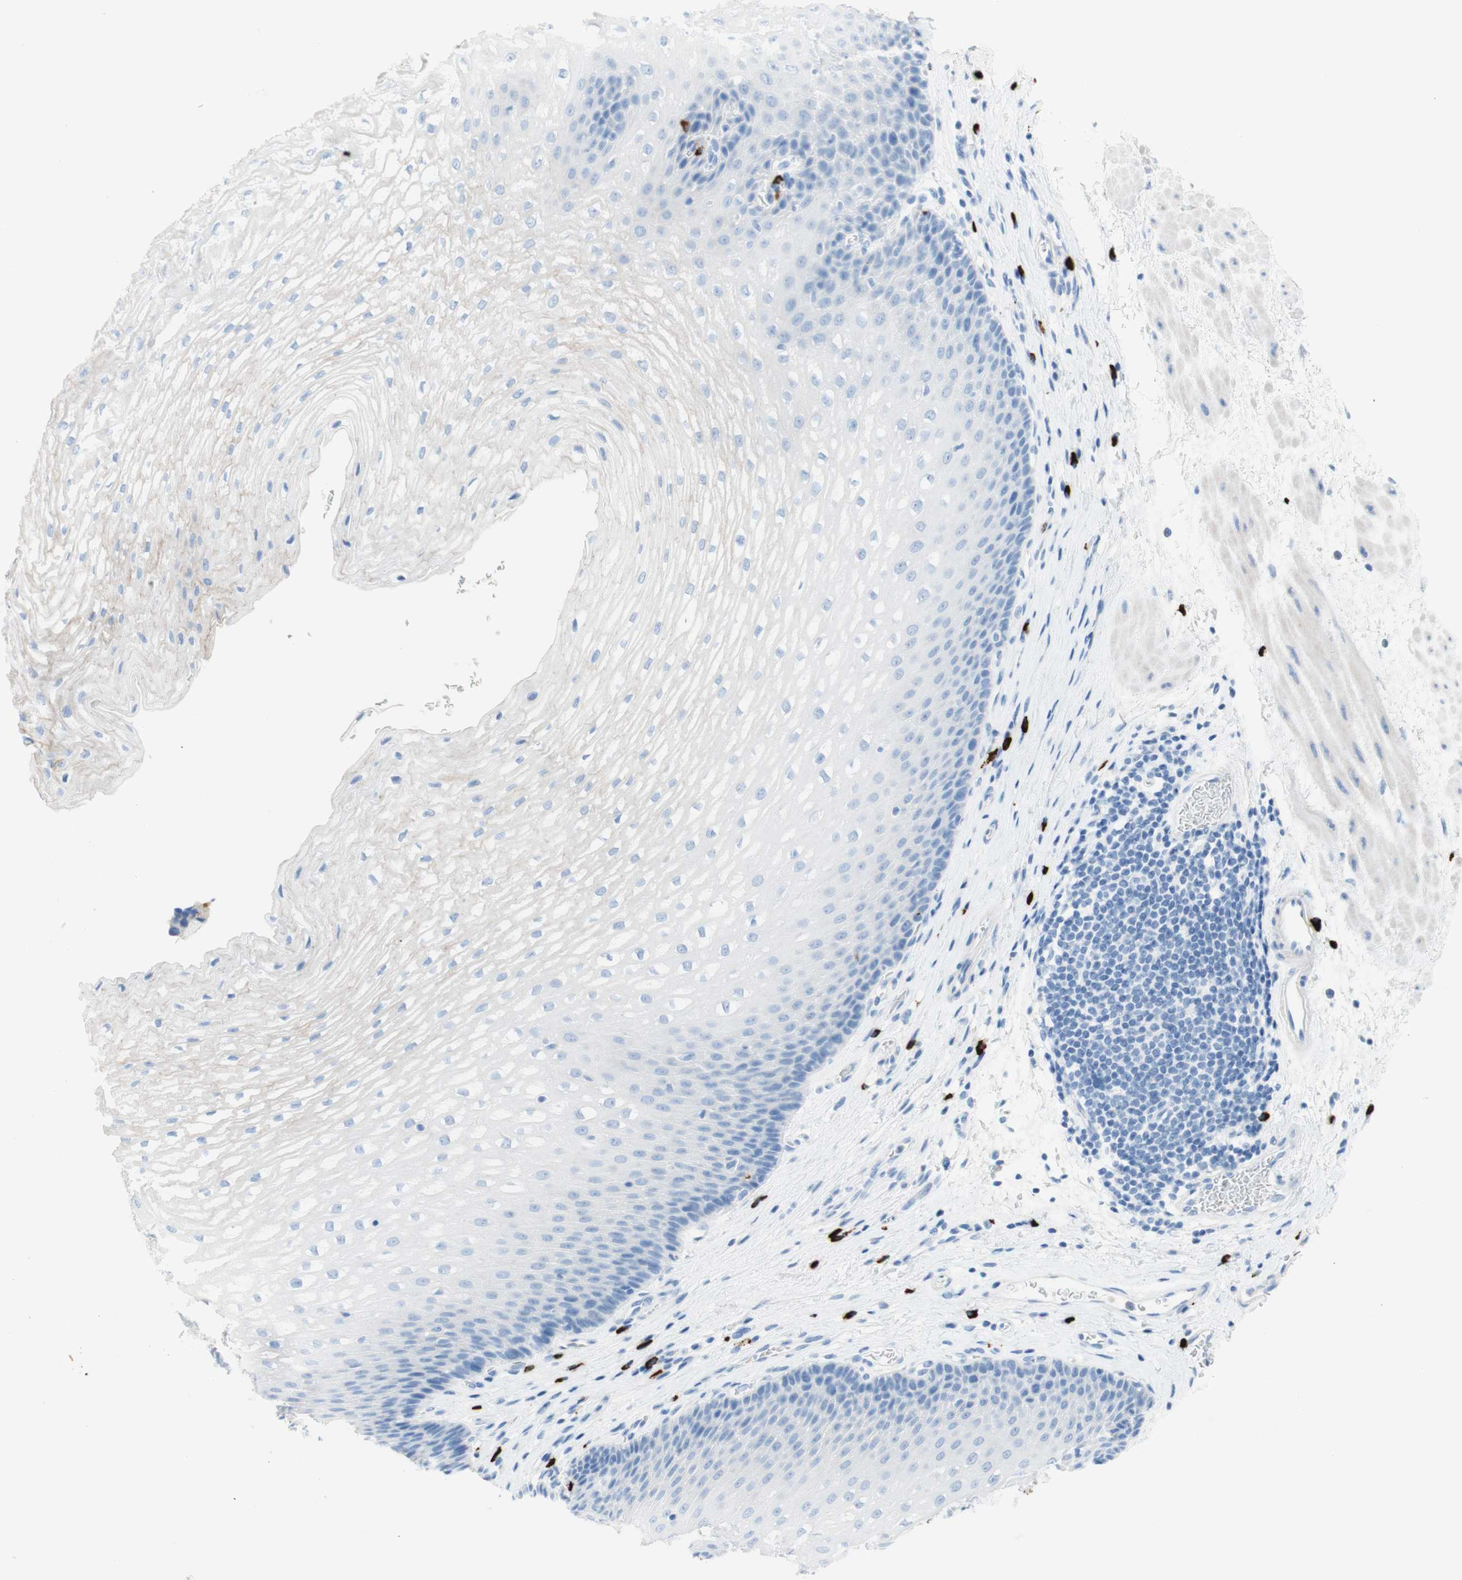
{"staining": {"intensity": "negative", "quantity": "none", "location": "none"}, "tissue": "esophagus", "cell_type": "Squamous epithelial cells", "image_type": "normal", "snomed": [{"axis": "morphology", "description": "Normal tissue, NOS"}, {"axis": "topography", "description": "Esophagus"}], "caption": "DAB (3,3'-diaminobenzidine) immunohistochemical staining of unremarkable esophagus shows no significant staining in squamous epithelial cells. The staining was performed using DAB to visualize the protein expression in brown, while the nuclei were stained in blue with hematoxylin (Magnification: 20x).", "gene": "CEACAM1", "patient": {"sex": "male", "age": 48}}